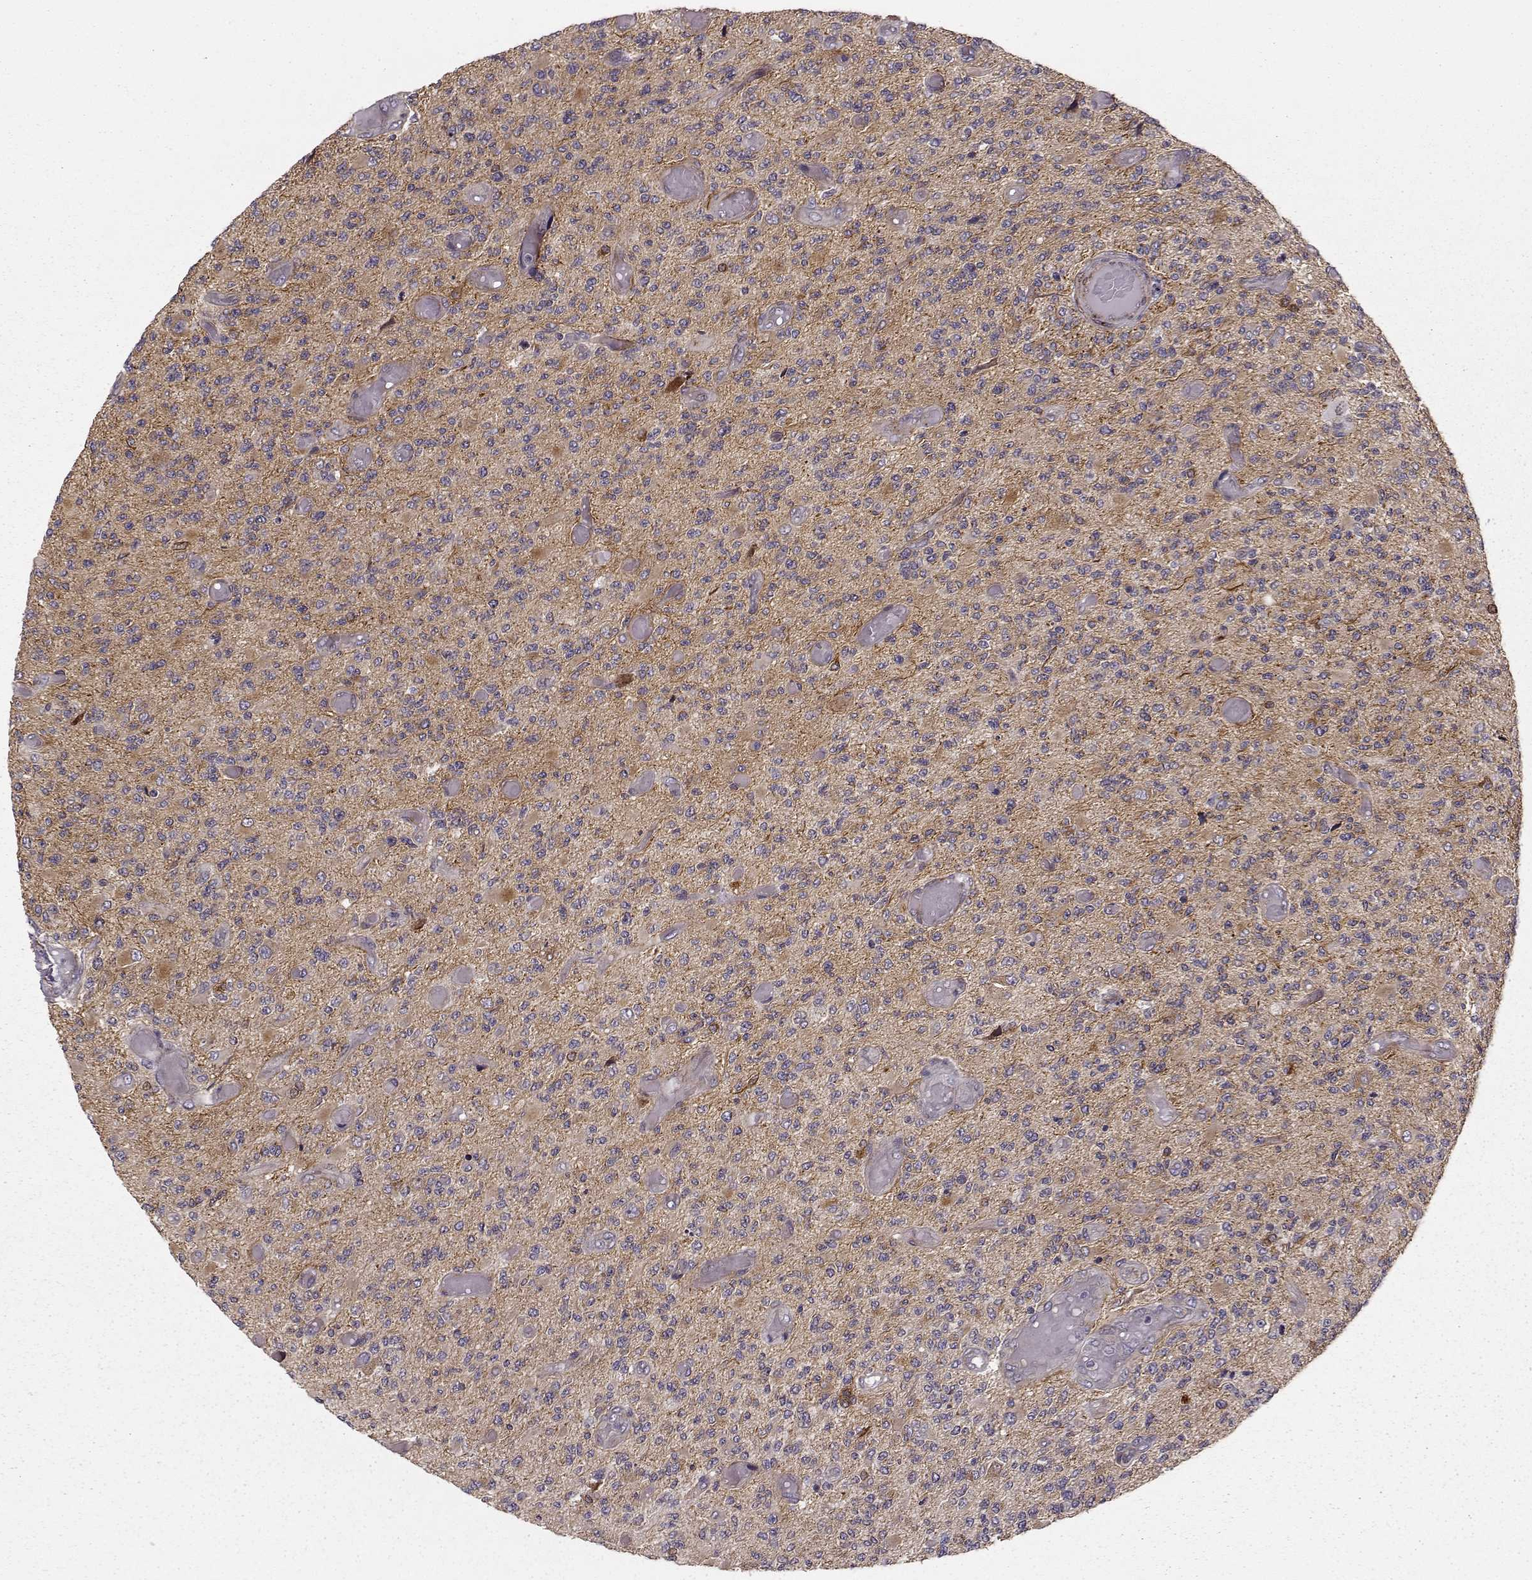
{"staining": {"intensity": "moderate", "quantity": ">75%", "location": "cytoplasmic/membranous"}, "tissue": "glioma", "cell_type": "Tumor cells", "image_type": "cancer", "snomed": [{"axis": "morphology", "description": "Glioma, malignant, High grade"}, {"axis": "topography", "description": "Brain"}], "caption": "The image shows immunohistochemical staining of malignant glioma (high-grade). There is moderate cytoplasmic/membranous expression is seen in approximately >75% of tumor cells.", "gene": "MTR", "patient": {"sex": "female", "age": 63}}